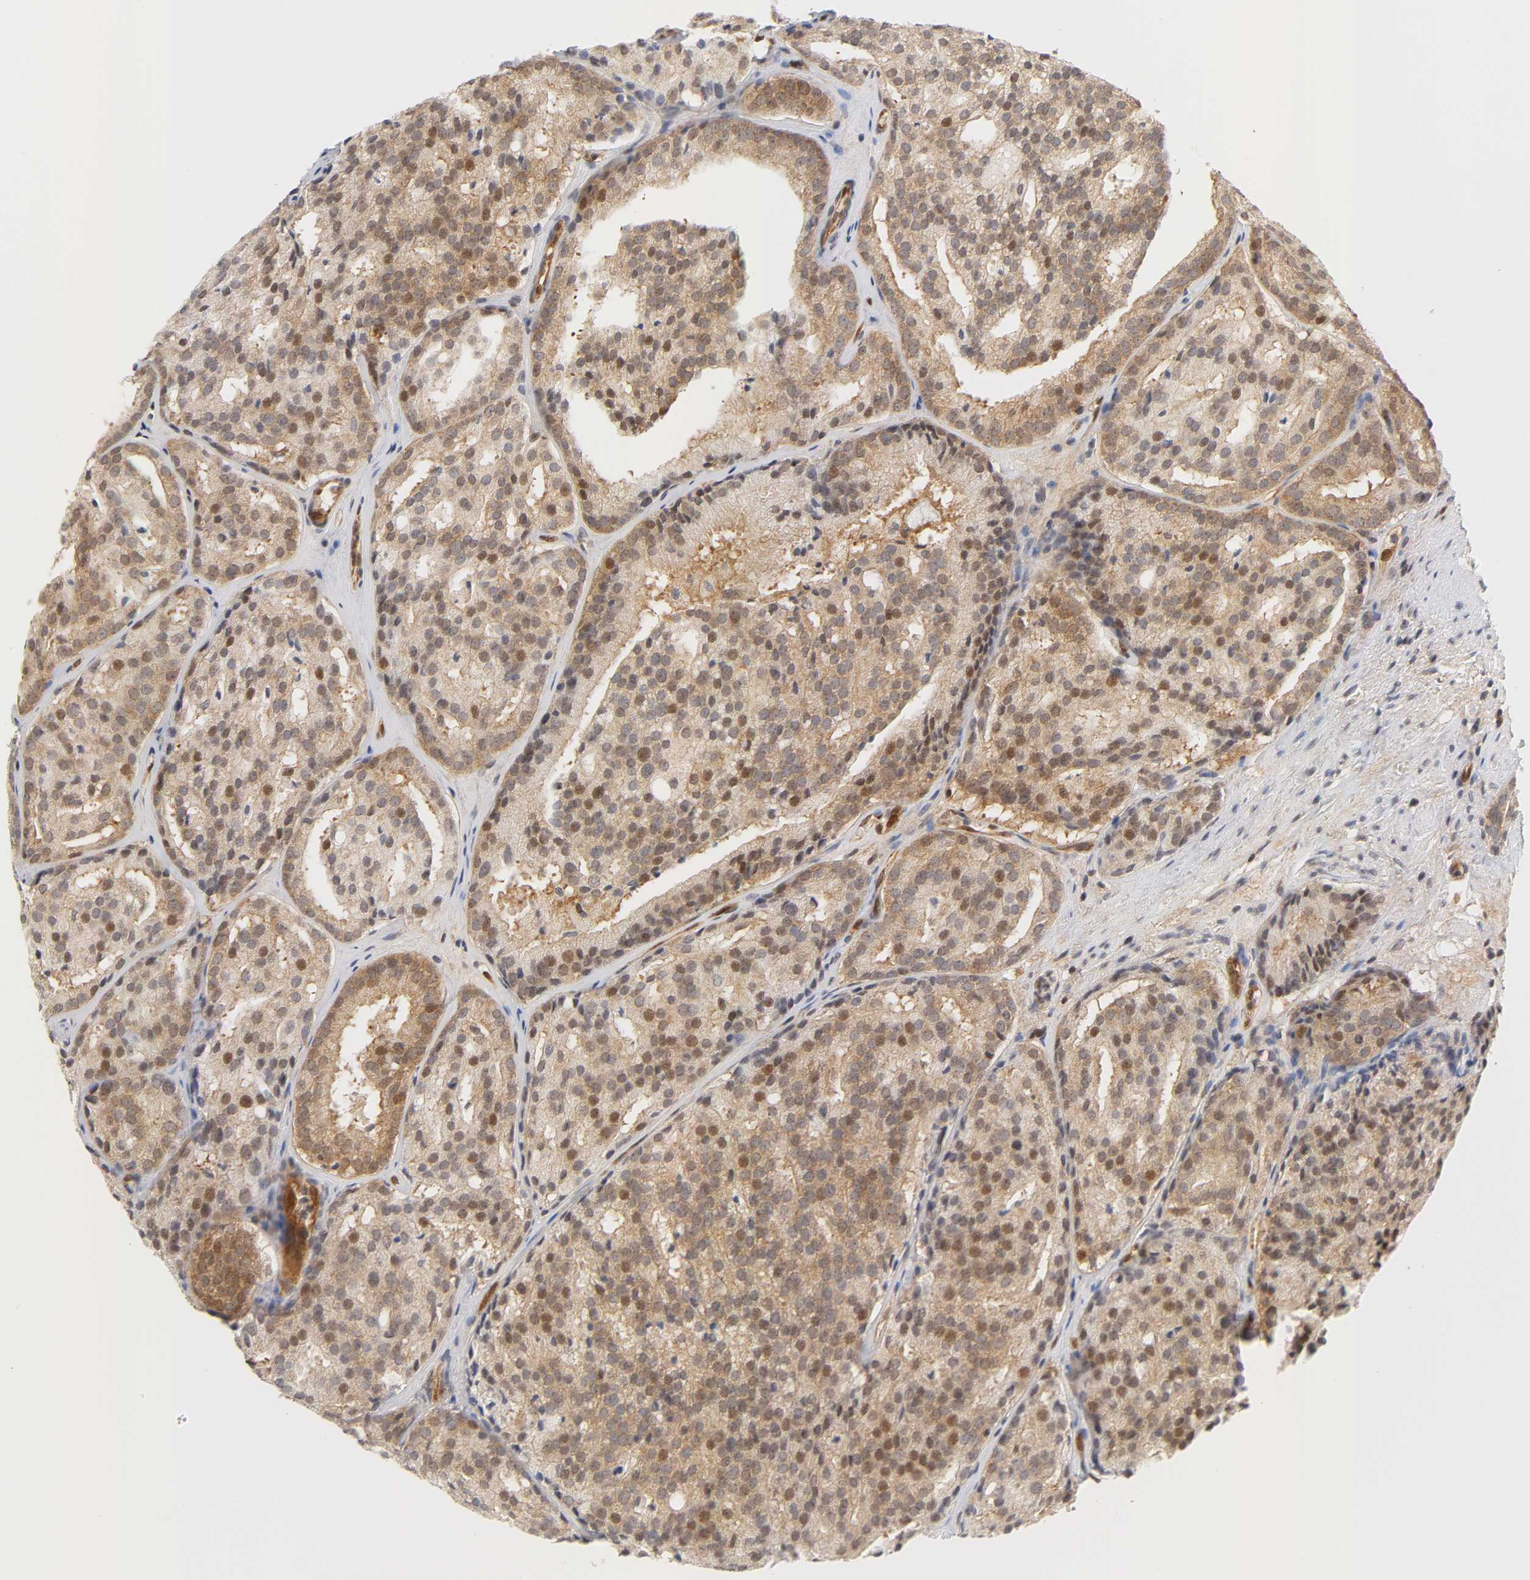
{"staining": {"intensity": "weak", "quantity": ">75%", "location": "cytoplasmic/membranous,nuclear"}, "tissue": "prostate cancer", "cell_type": "Tumor cells", "image_type": "cancer", "snomed": [{"axis": "morphology", "description": "Adenocarcinoma, High grade"}, {"axis": "topography", "description": "Prostate"}], "caption": "Tumor cells show weak cytoplasmic/membranous and nuclear positivity in approximately >75% of cells in prostate cancer (high-grade adenocarcinoma).", "gene": "CDC37", "patient": {"sex": "male", "age": 64}}